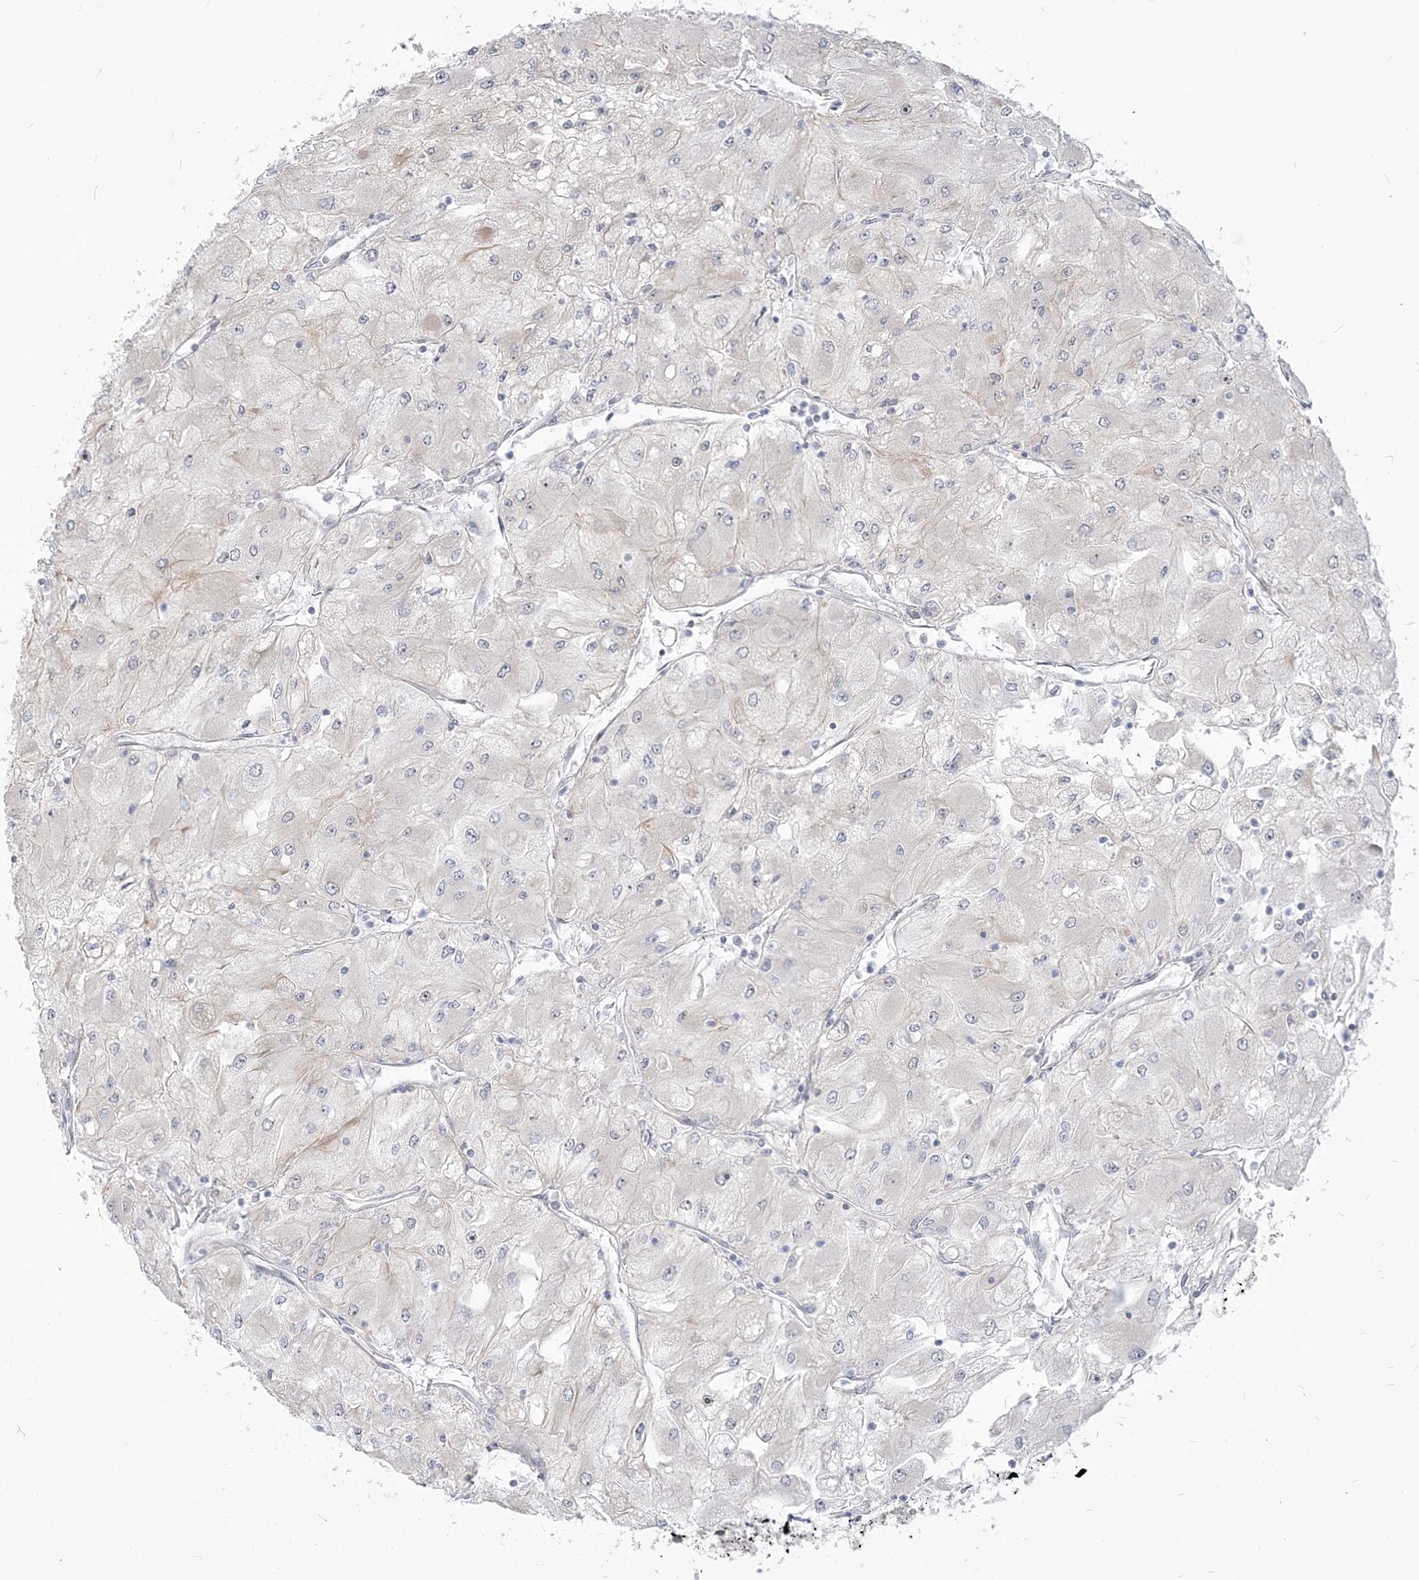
{"staining": {"intensity": "negative", "quantity": "none", "location": "none"}, "tissue": "renal cancer", "cell_type": "Tumor cells", "image_type": "cancer", "snomed": [{"axis": "morphology", "description": "Adenocarcinoma, NOS"}, {"axis": "topography", "description": "Kidney"}], "caption": "Immunohistochemical staining of renal adenocarcinoma demonstrates no significant expression in tumor cells.", "gene": "SDAD1", "patient": {"sex": "male", "age": 80}}